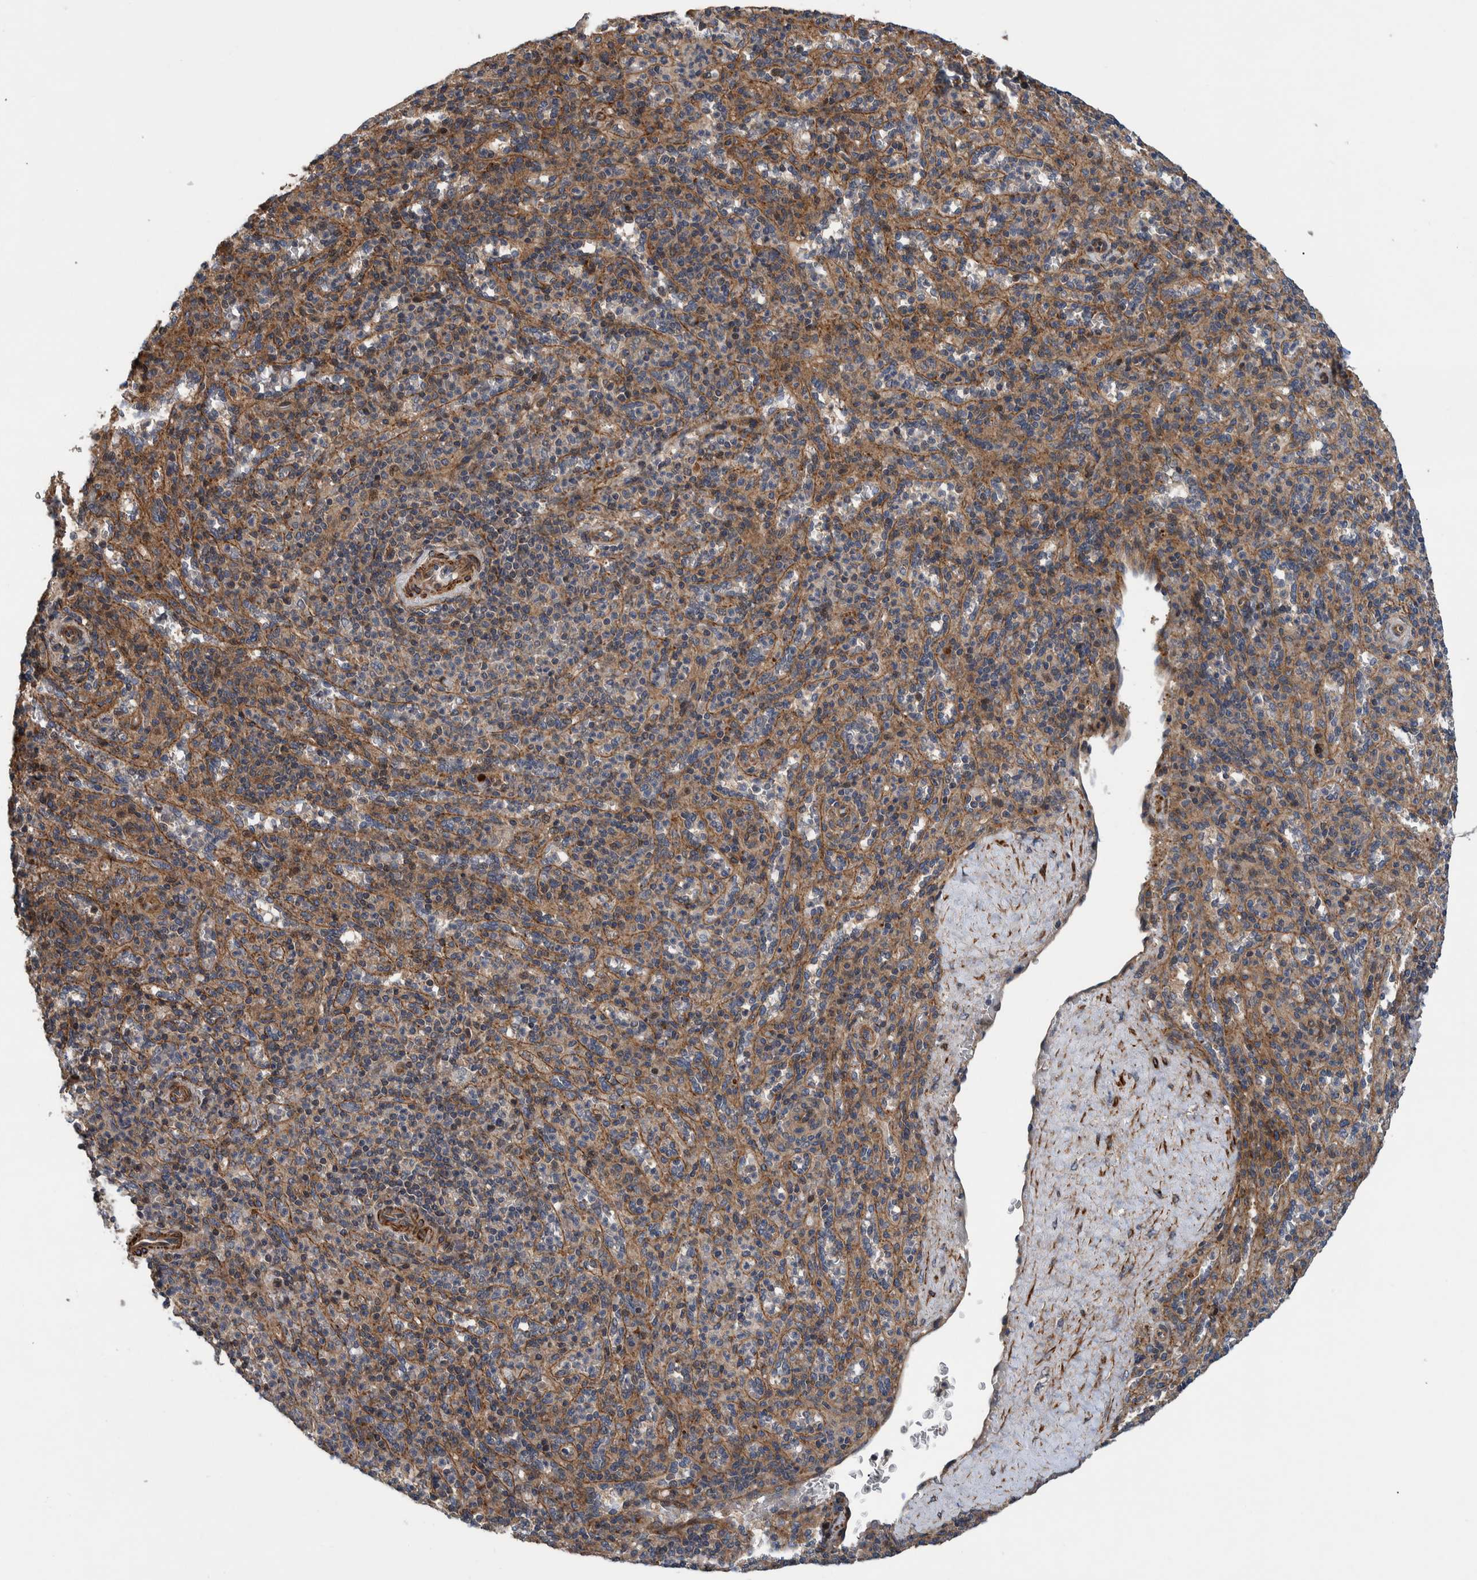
{"staining": {"intensity": "moderate", "quantity": ">75%", "location": "cytoplasmic/membranous"}, "tissue": "spleen", "cell_type": "Cells in red pulp", "image_type": "normal", "snomed": [{"axis": "morphology", "description": "Normal tissue, NOS"}, {"axis": "topography", "description": "Spleen"}], "caption": "A medium amount of moderate cytoplasmic/membranous expression is seen in approximately >75% of cells in red pulp in normal spleen.", "gene": "GRPEL2", "patient": {"sex": "male", "age": 36}}